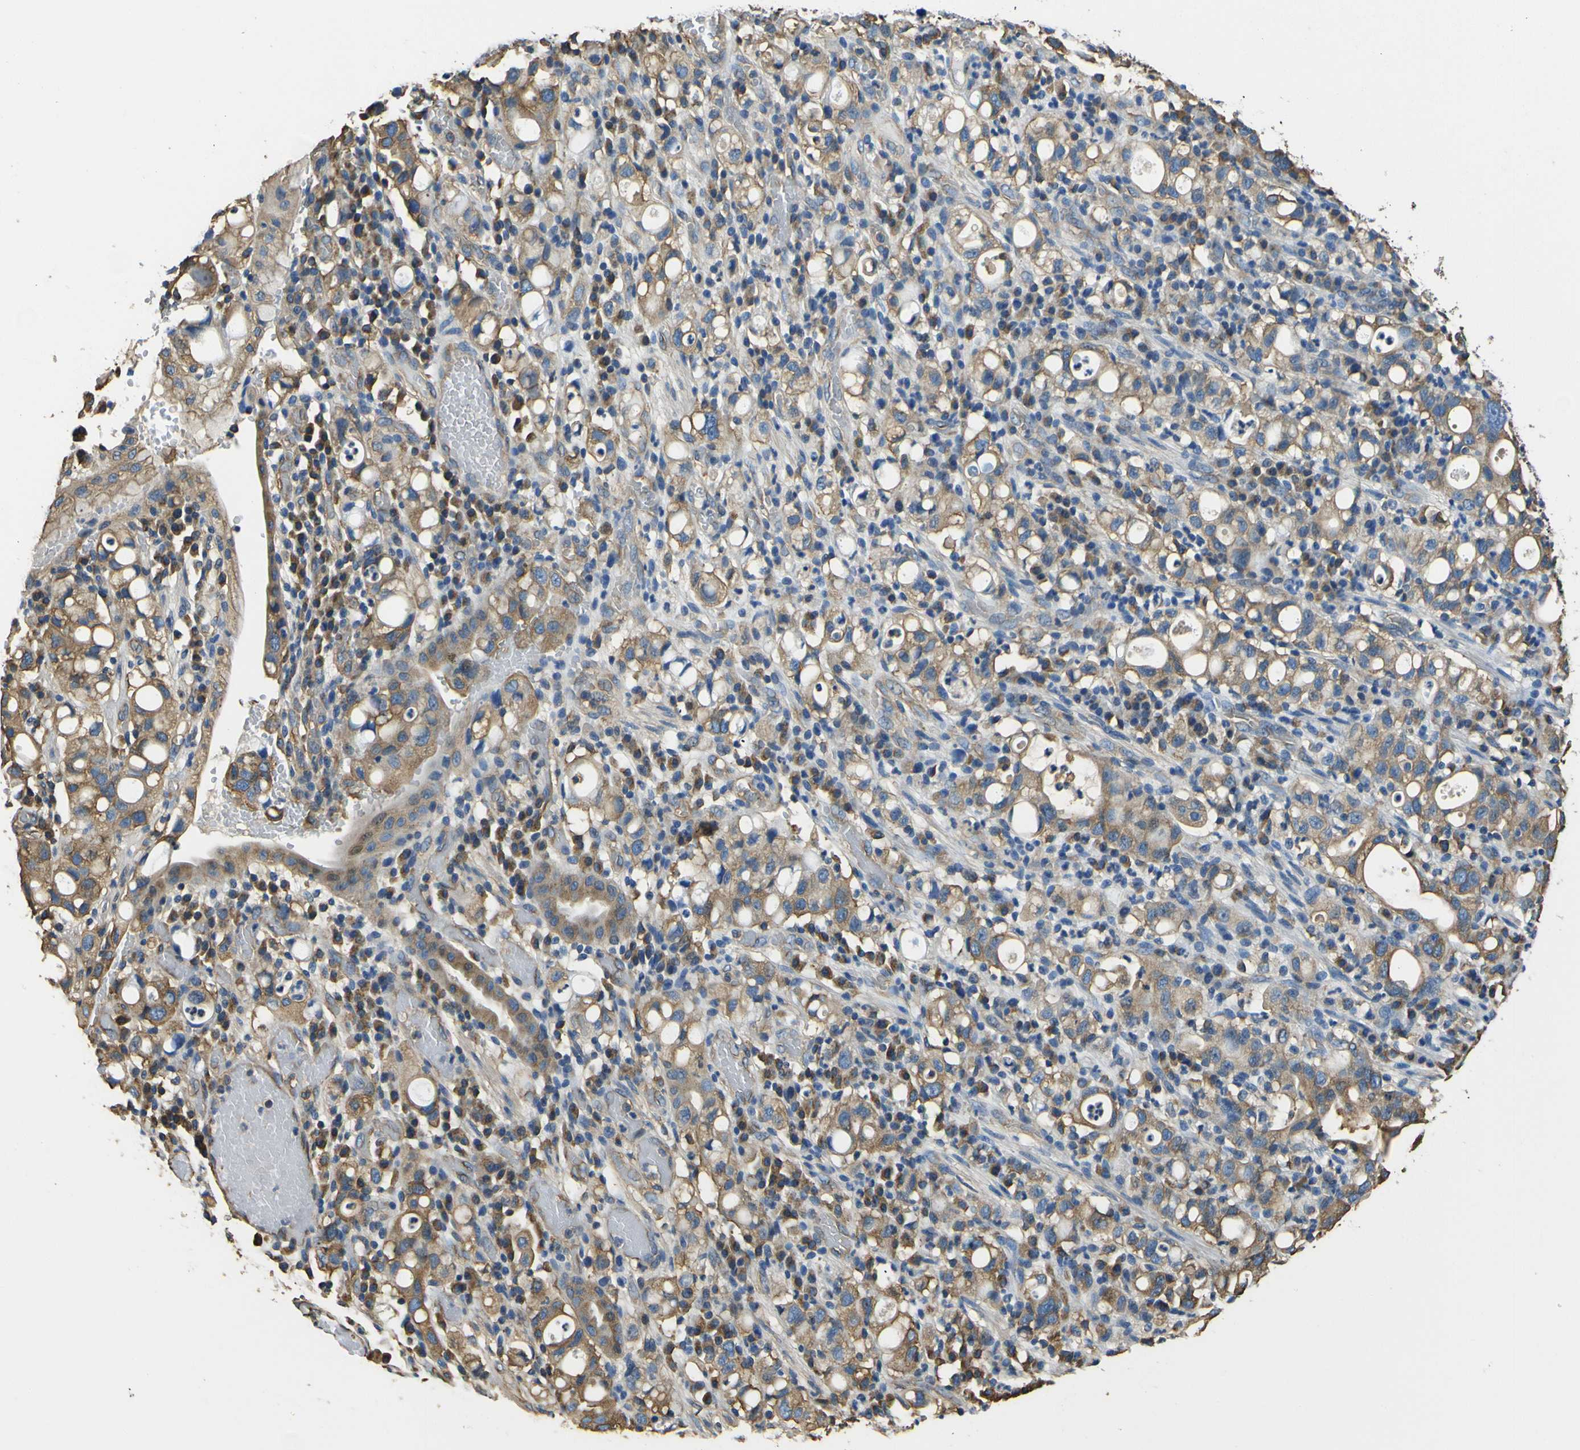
{"staining": {"intensity": "moderate", "quantity": ">75%", "location": "cytoplasmic/membranous"}, "tissue": "stomach cancer", "cell_type": "Tumor cells", "image_type": "cancer", "snomed": [{"axis": "morphology", "description": "Adenocarcinoma, NOS"}, {"axis": "topography", "description": "Stomach"}], "caption": "Tumor cells reveal moderate cytoplasmic/membranous positivity in about >75% of cells in adenocarcinoma (stomach).", "gene": "TUBB", "patient": {"sex": "female", "age": 75}}